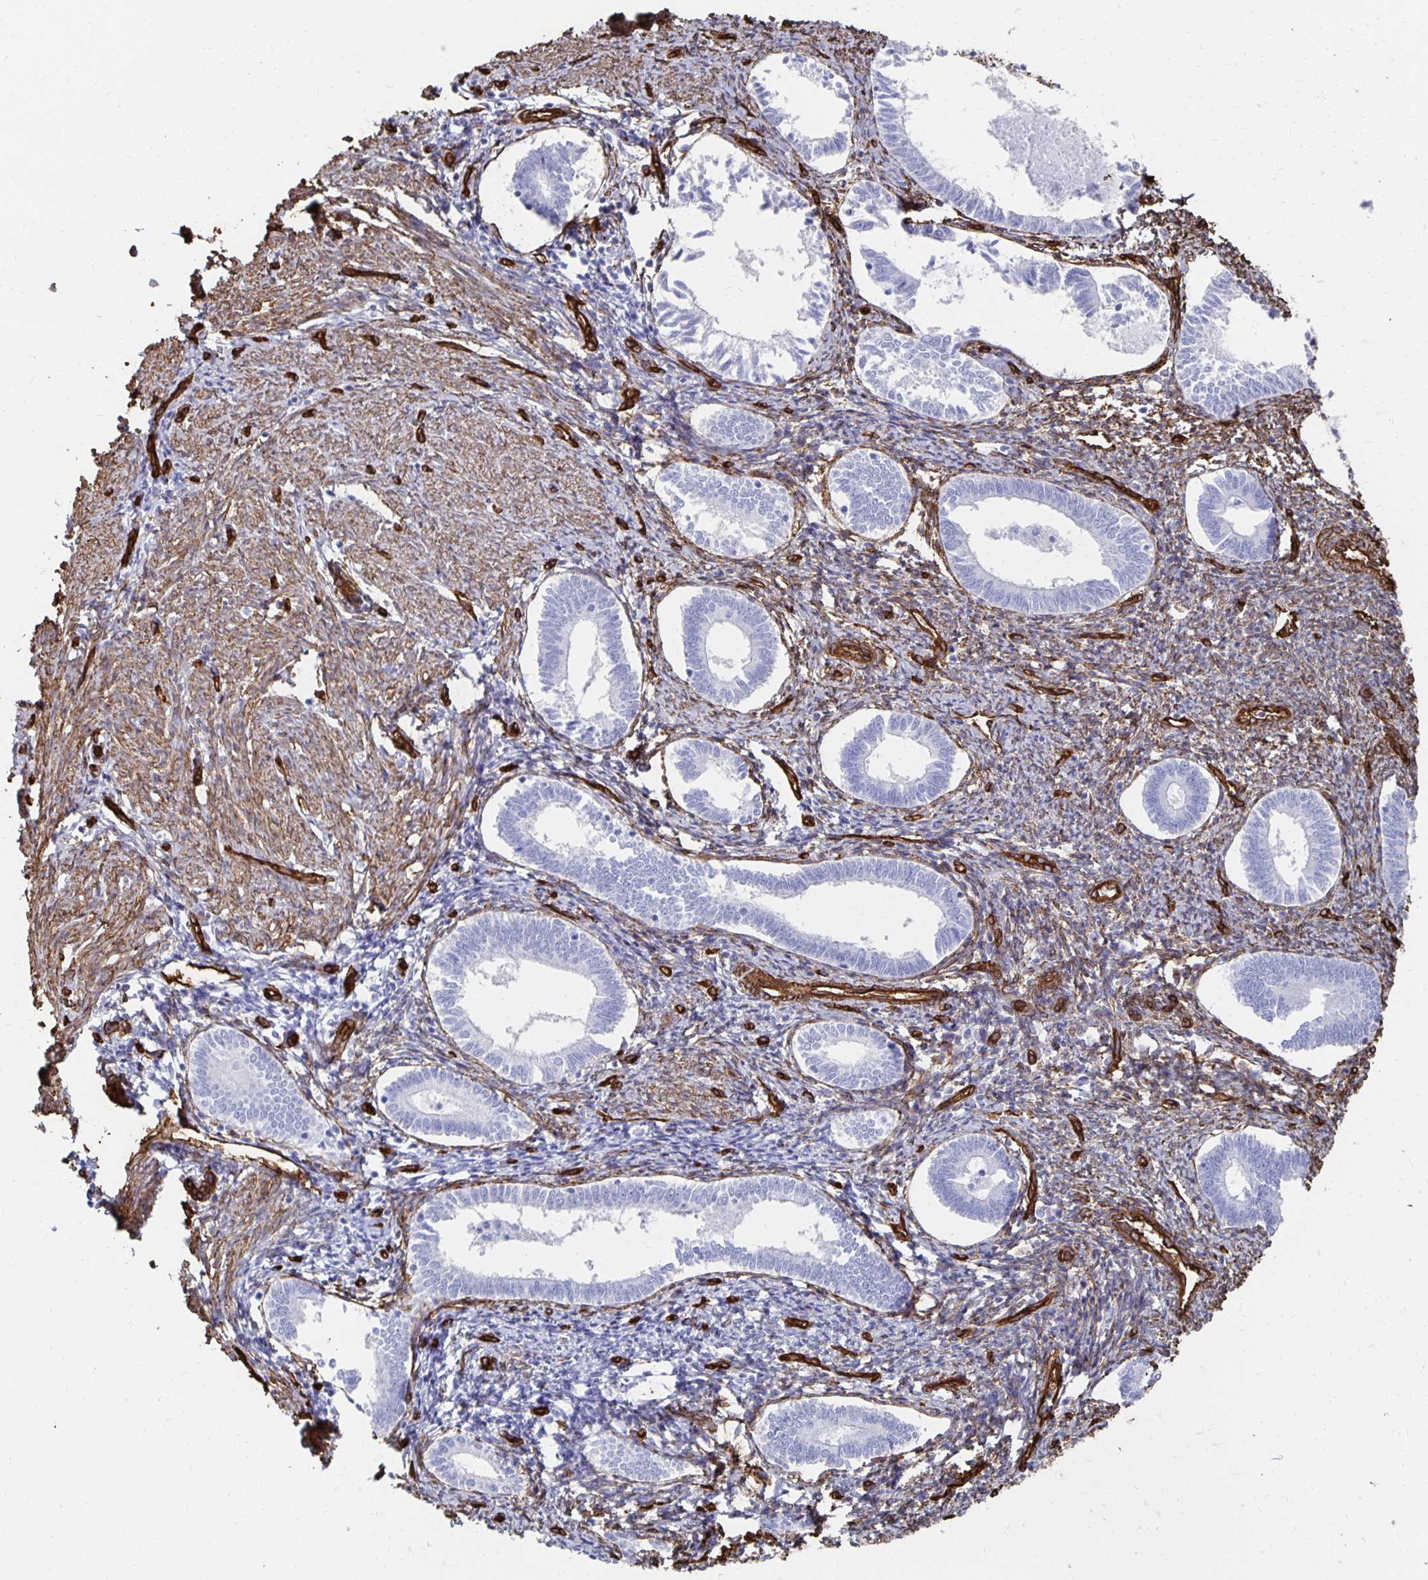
{"staining": {"intensity": "moderate", "quantity": "25%-75%", "location": "cytoplasmic/membranous"}, "tissue": "endometrium", "cell_type": "Cells in endometrial stroma", "image_type": "normal", "snomed": [{"axis": "morphology", "description": "Normal tissue, NOS"}, {"axis": "topography", "description": "Endometrium"}], "caption": "This is a micrograph of immunohistochemistry (IHC) staining of benign endometrium, which shows moderate staining in the cytoplasmic/membranous of cells in endometrial stroma.", "gene": "VIPR2", "patient": {"sex": "female", "age": 41}}